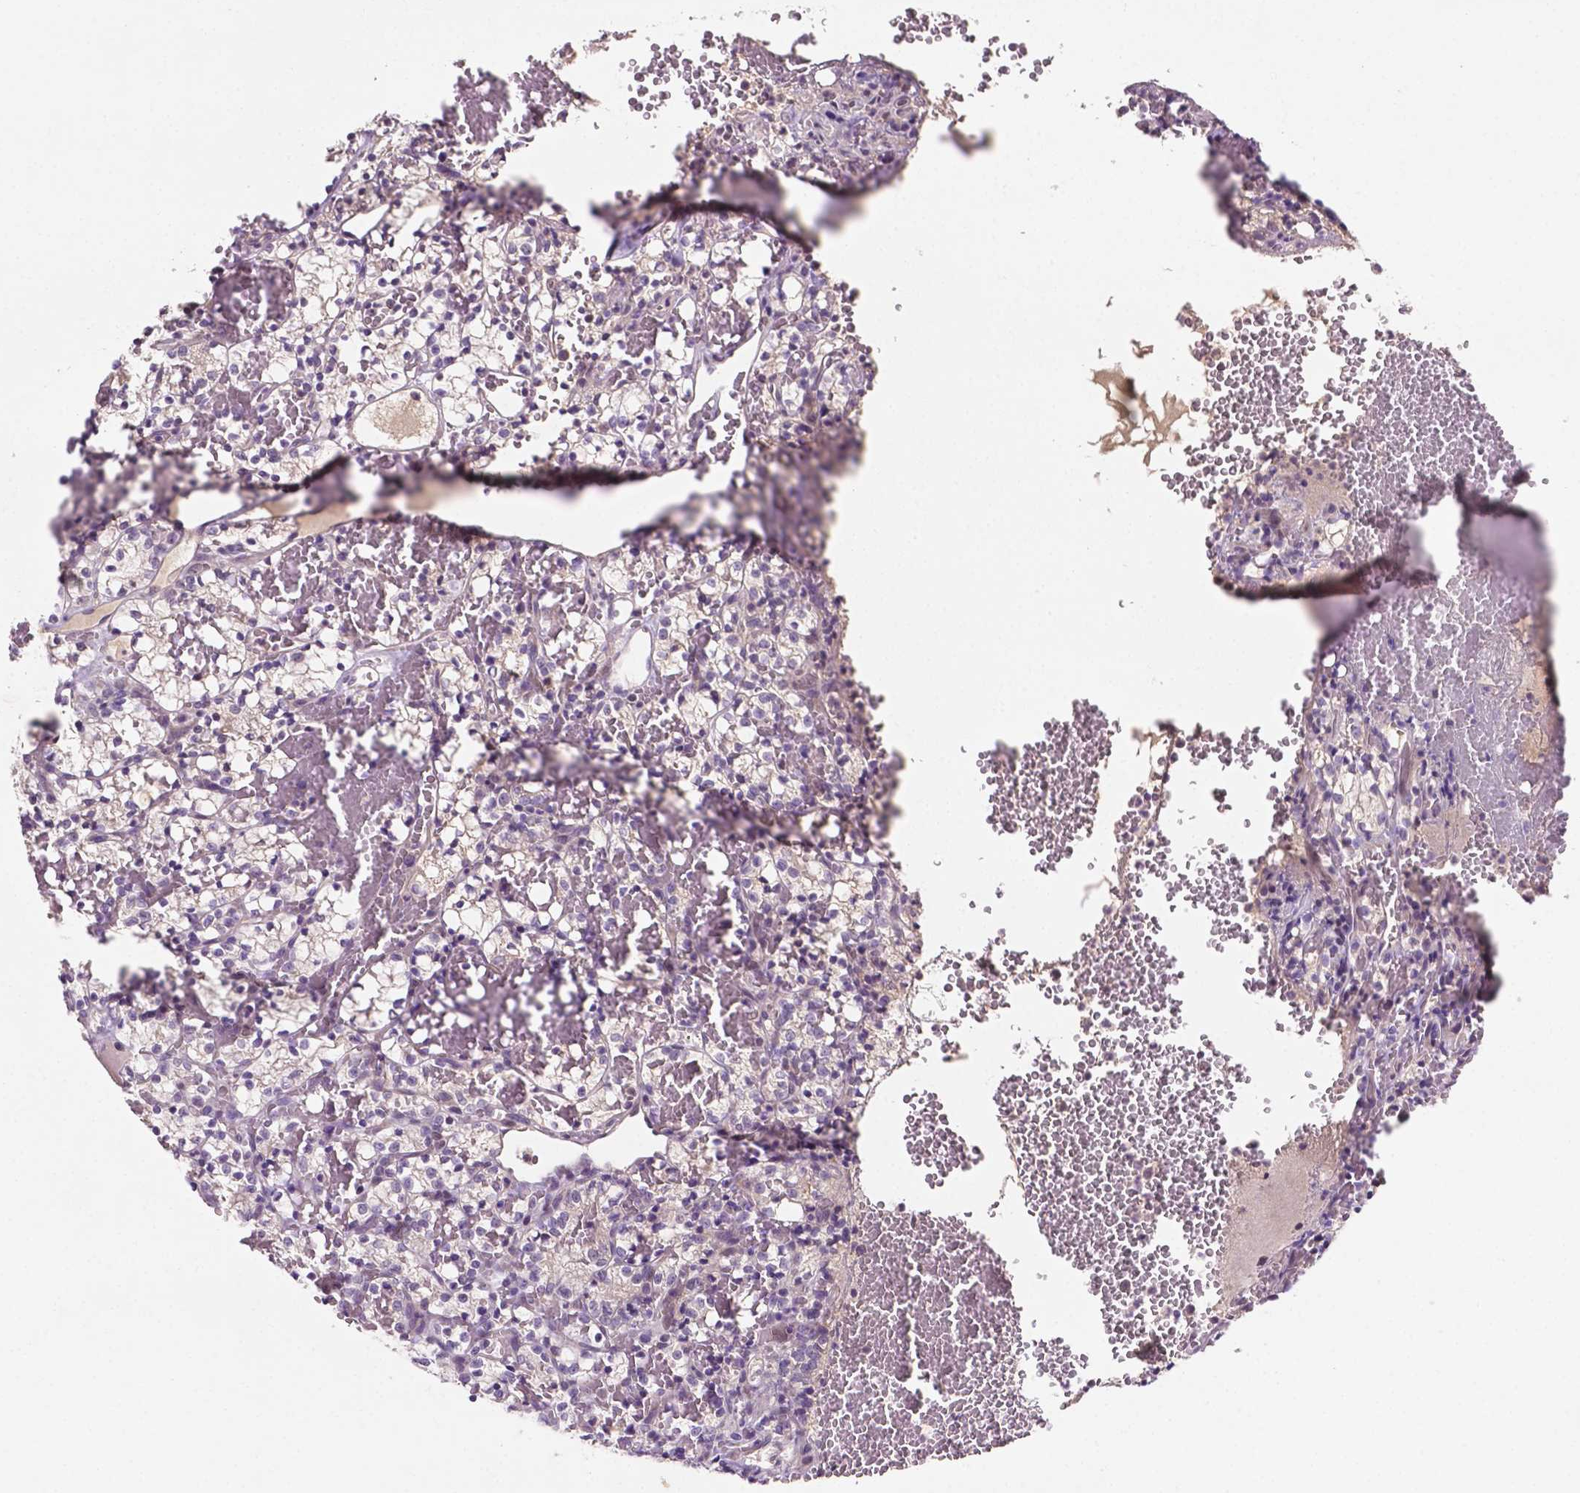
{"staining": {"intensity": "negative", "quantity": "none", "location": "none"}, "tissue": "renal cancer", "cell_type": "Tumor cells", "image_type": "cancer", "snomed": [{"axis": "morphology", "description": "Adenocarcinoma, NOS"}, {"axis": "topography", "description": "Kidney"}], "caption": "The image displays no significant positivity in tumor cells of renal adenocarcinoma. (DAB (3,3'-diaminobenzidine) immunohistochemistry, high magnification).", "gene": "MROH6", "patient": {"sex": "female", "age": 69}}